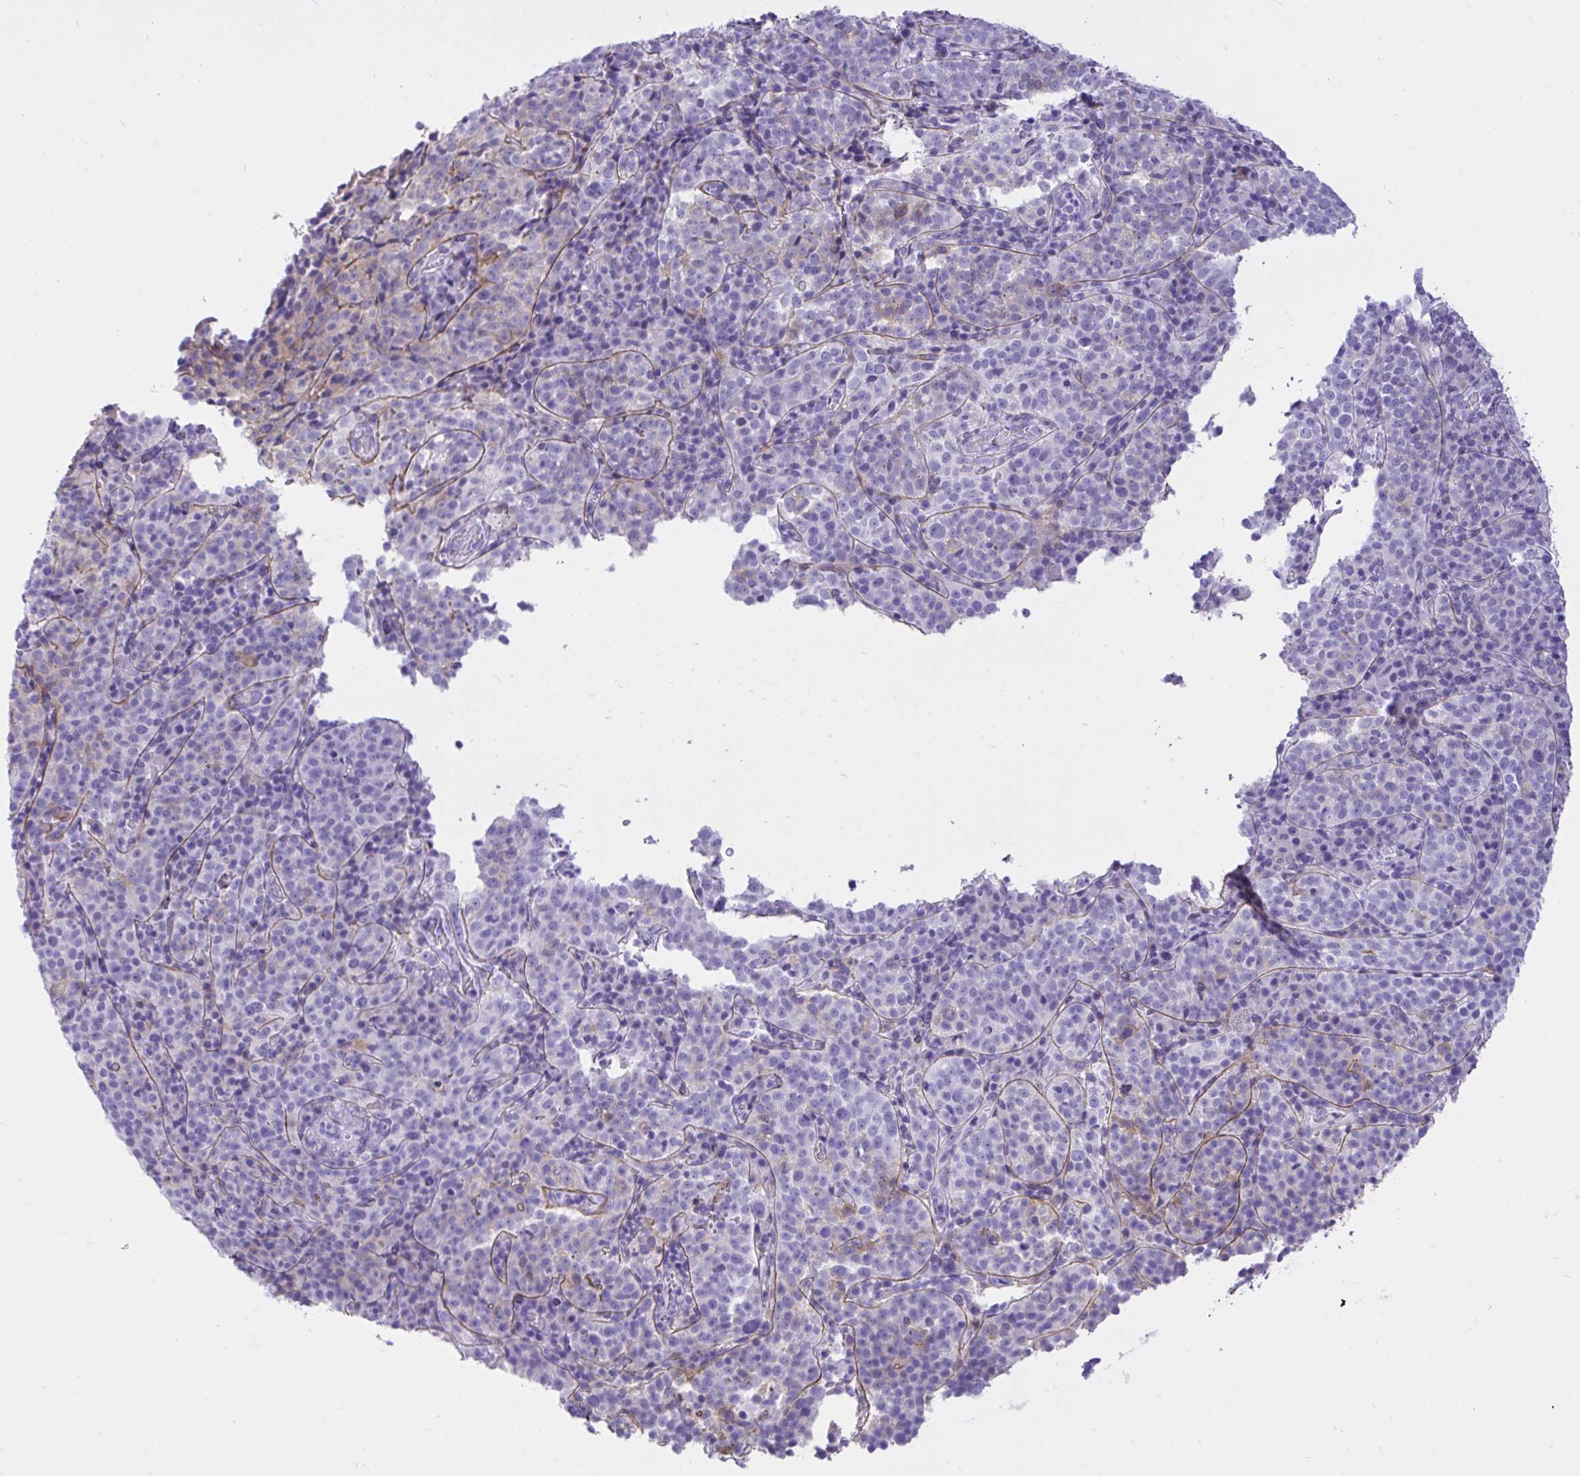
{"staining": {"intensity": "negative", "quantity": "none", "location": "none"}, "tissue": "cervical cancer", "cell_type": "Tumor cells", "image_type": "cancer", "snomed": [{"axis": "morphology", "description": "Squamous cell carcinoma, NOS"}, {"axis": "topography", "description": "Cervix"}], "caption": "Micrograph shows no protein staining in tumor cells of squamous cell carcinoma (cervical) tissue.", "gene": "TLN2", "patient": {"sex": "female", "age": 75}}